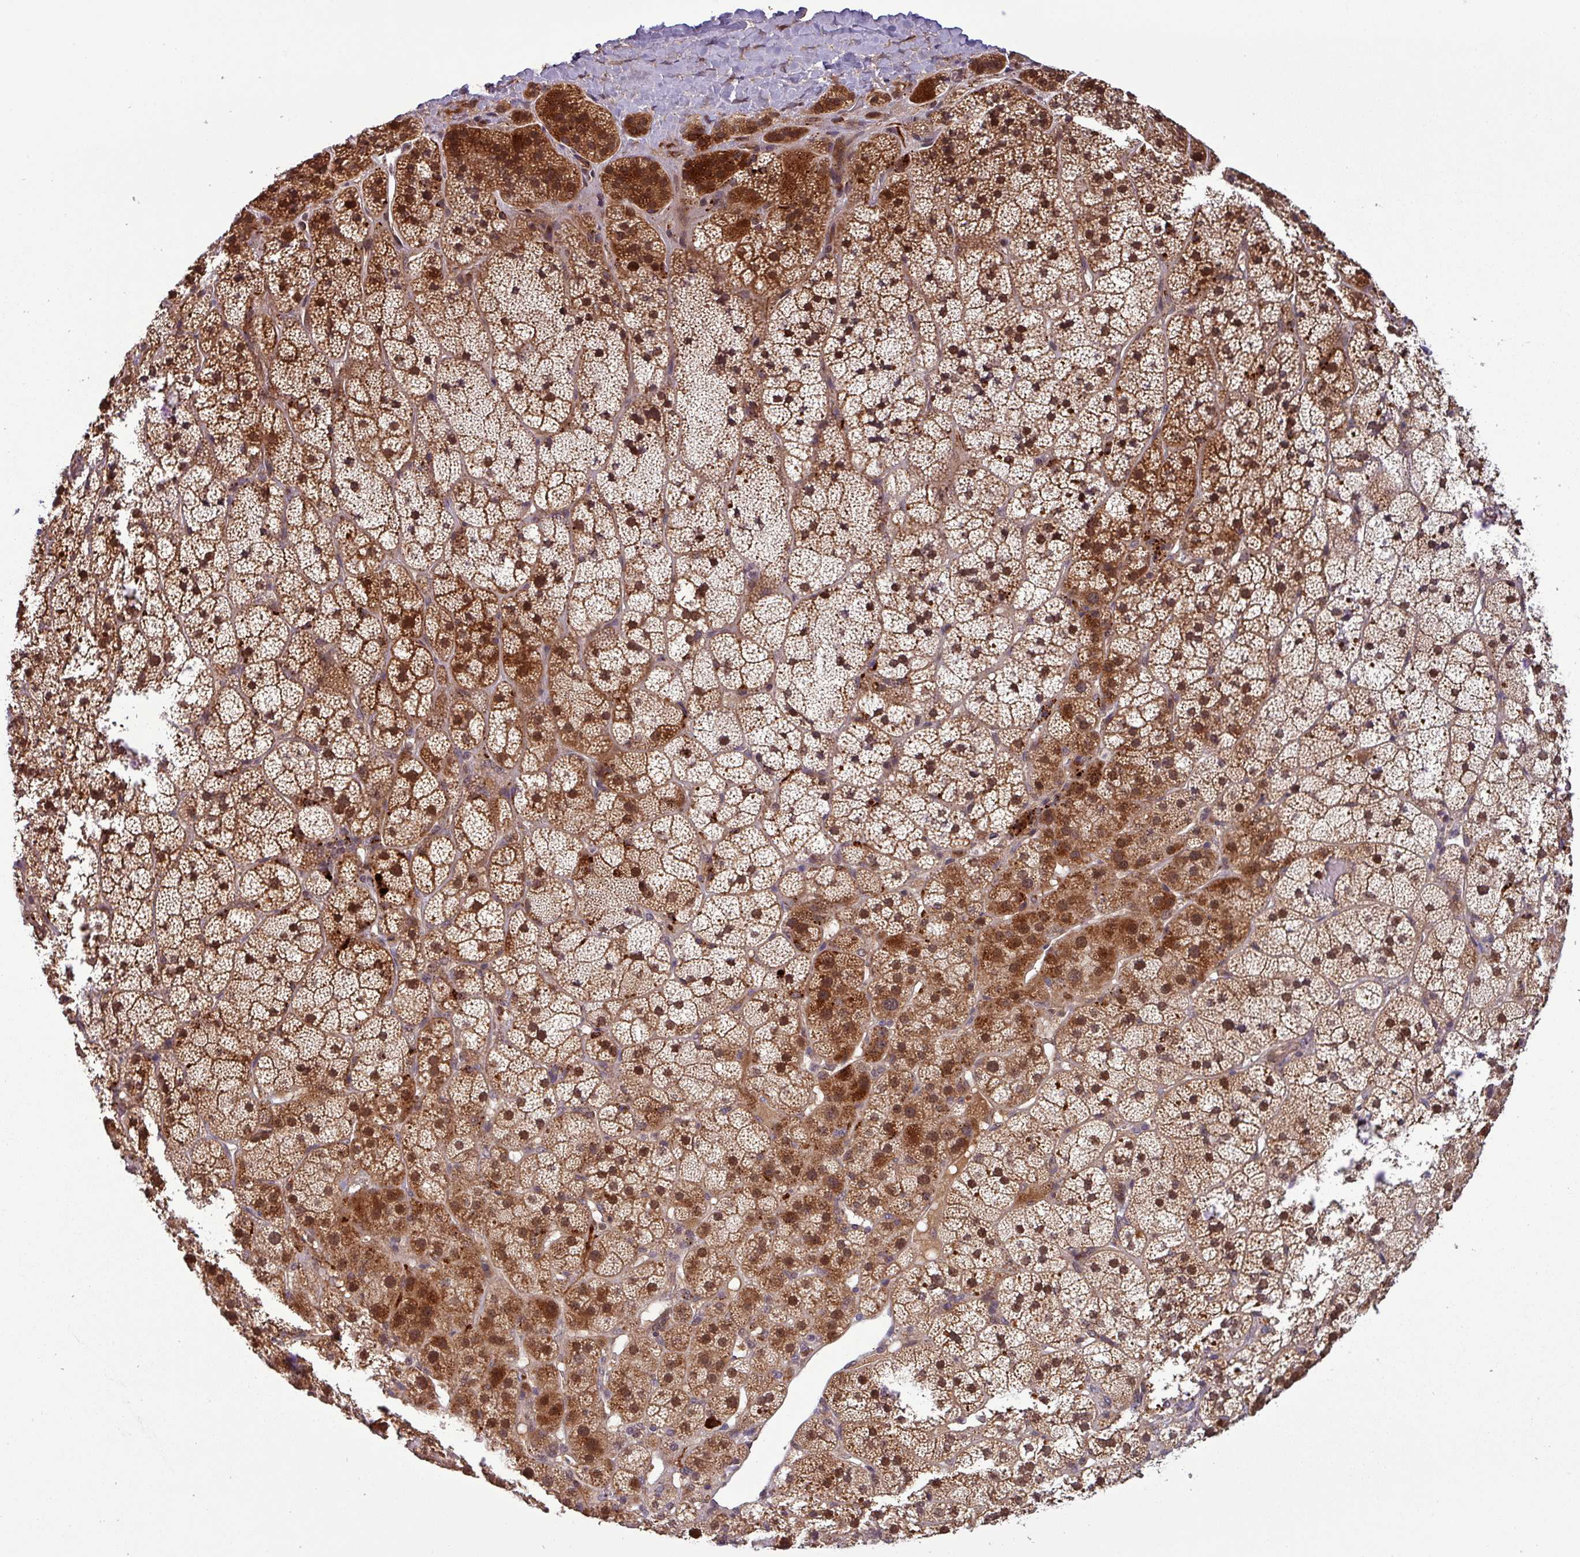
{"staining": {"intensity": "strong", "quantity": "25%-75%", "location": "cytoplasmic/membranous,nuclear"}, "tissue": "adrenal gland", "cell_type": "Glandular cells", "image_type": "normal", "snomed": [{"axis": "morphology", "description": "Normal tissue, NOS"}, {"axis": "topography", "description": "Adrenal gland"}], "caption": "IHC staining of unremarkable adrenal gland, which exhibits high levels of strong cytoplasmic/membranous,nuclear positivity in about 25%-75% of glandular cells indicating strong cytoplasmic/membranous,nuclear protein staining. The staining was performed using DAB (brown) for protein detection and nuclei were counterstained in hematoxylin (blue).", "gene": "PUS1", "patient": {"sex": "female", "age": 70}}